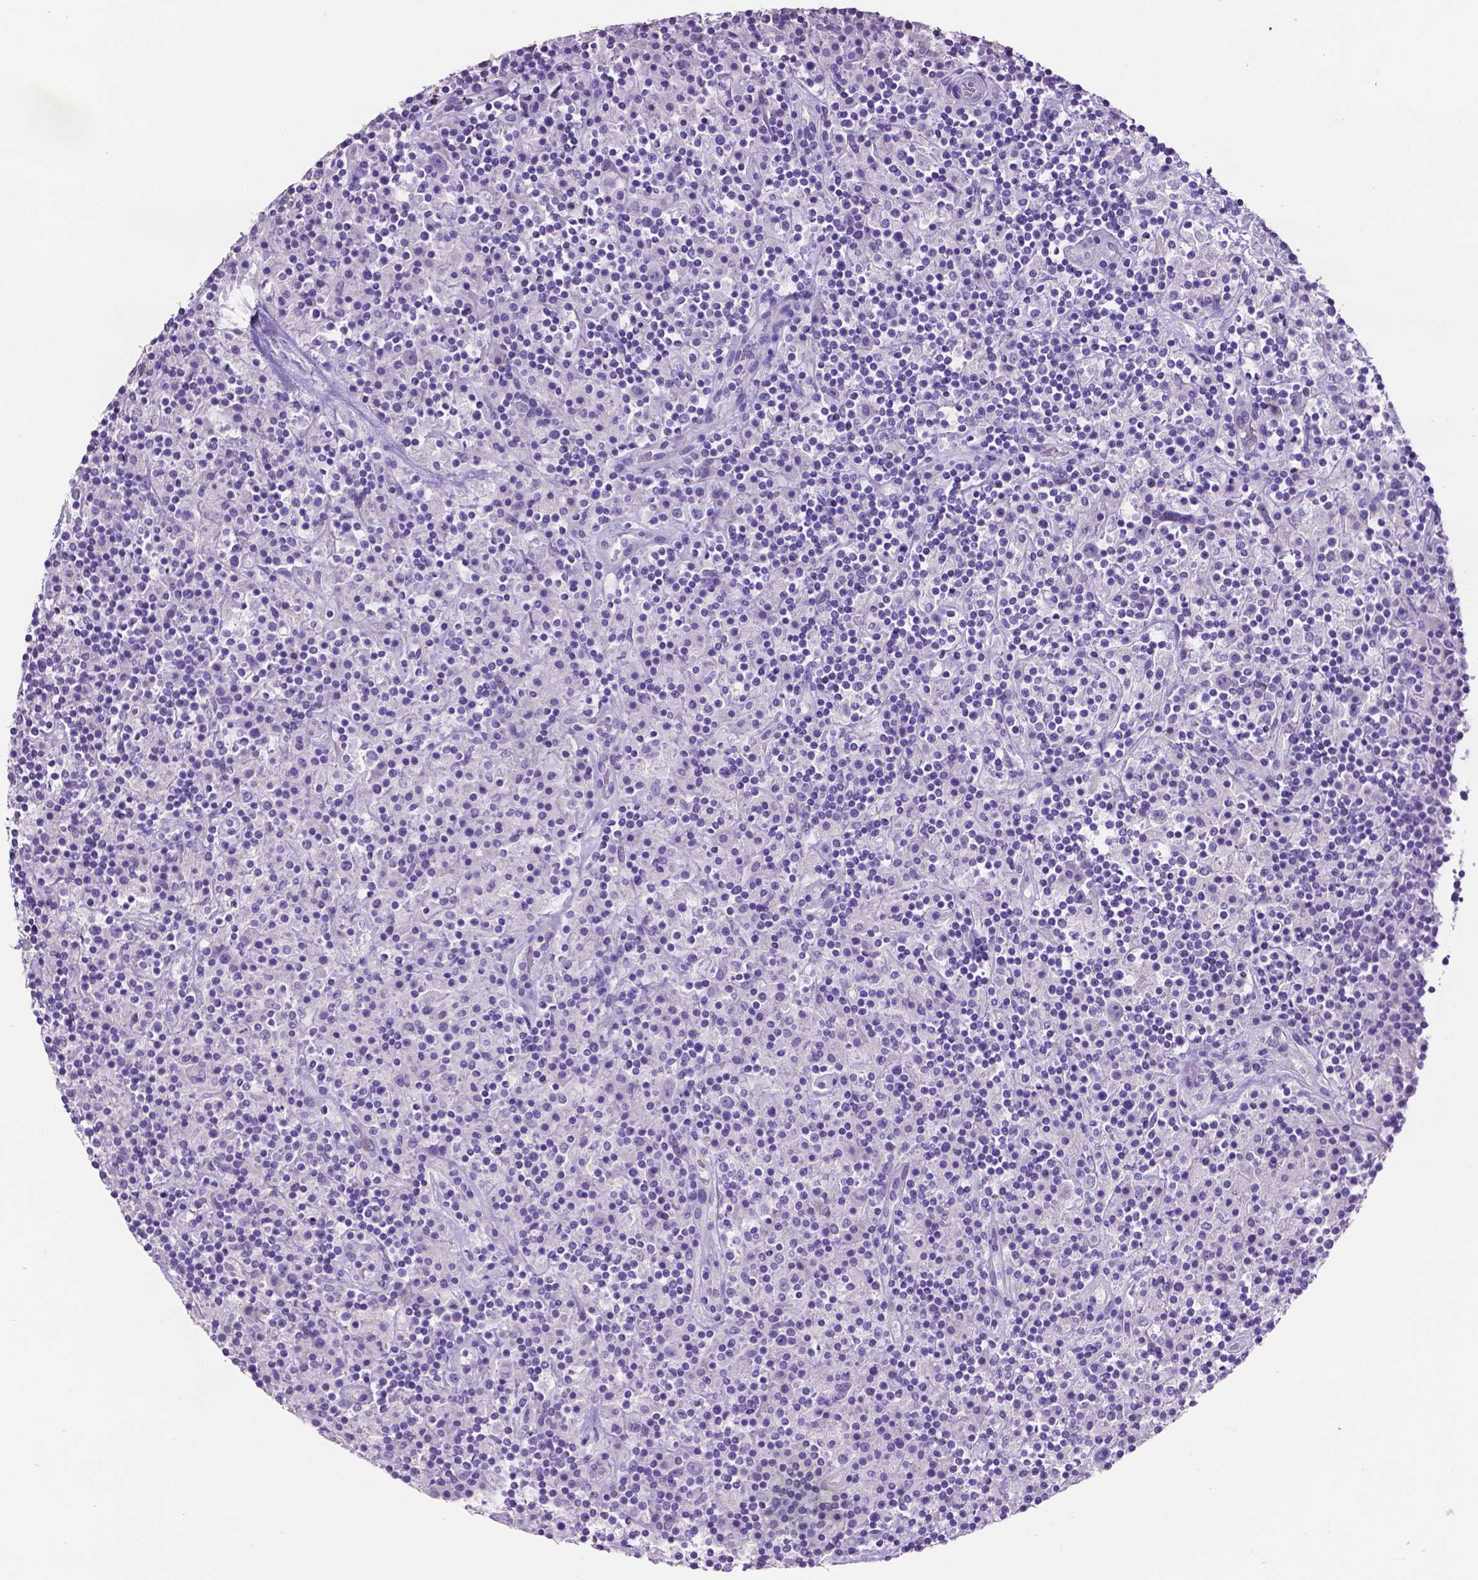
{"staining": {"intensity": "negative", "quantity": "none", "location": "none"}, "tissue": "lymphoma", "cell_type": "Tumor cells", "image_type": "cancer", "snomed": [{"axis": "morphology", "description": "Hodgkin's disease, NOS"}, {"axis": "topography", "description": "Lymph node"}], "caption": "Image shows no protein expression in tumor cells of lymphoma tissue.", "gene": "SLC22A2", "patient": {"sex": "male", "age": 70}}